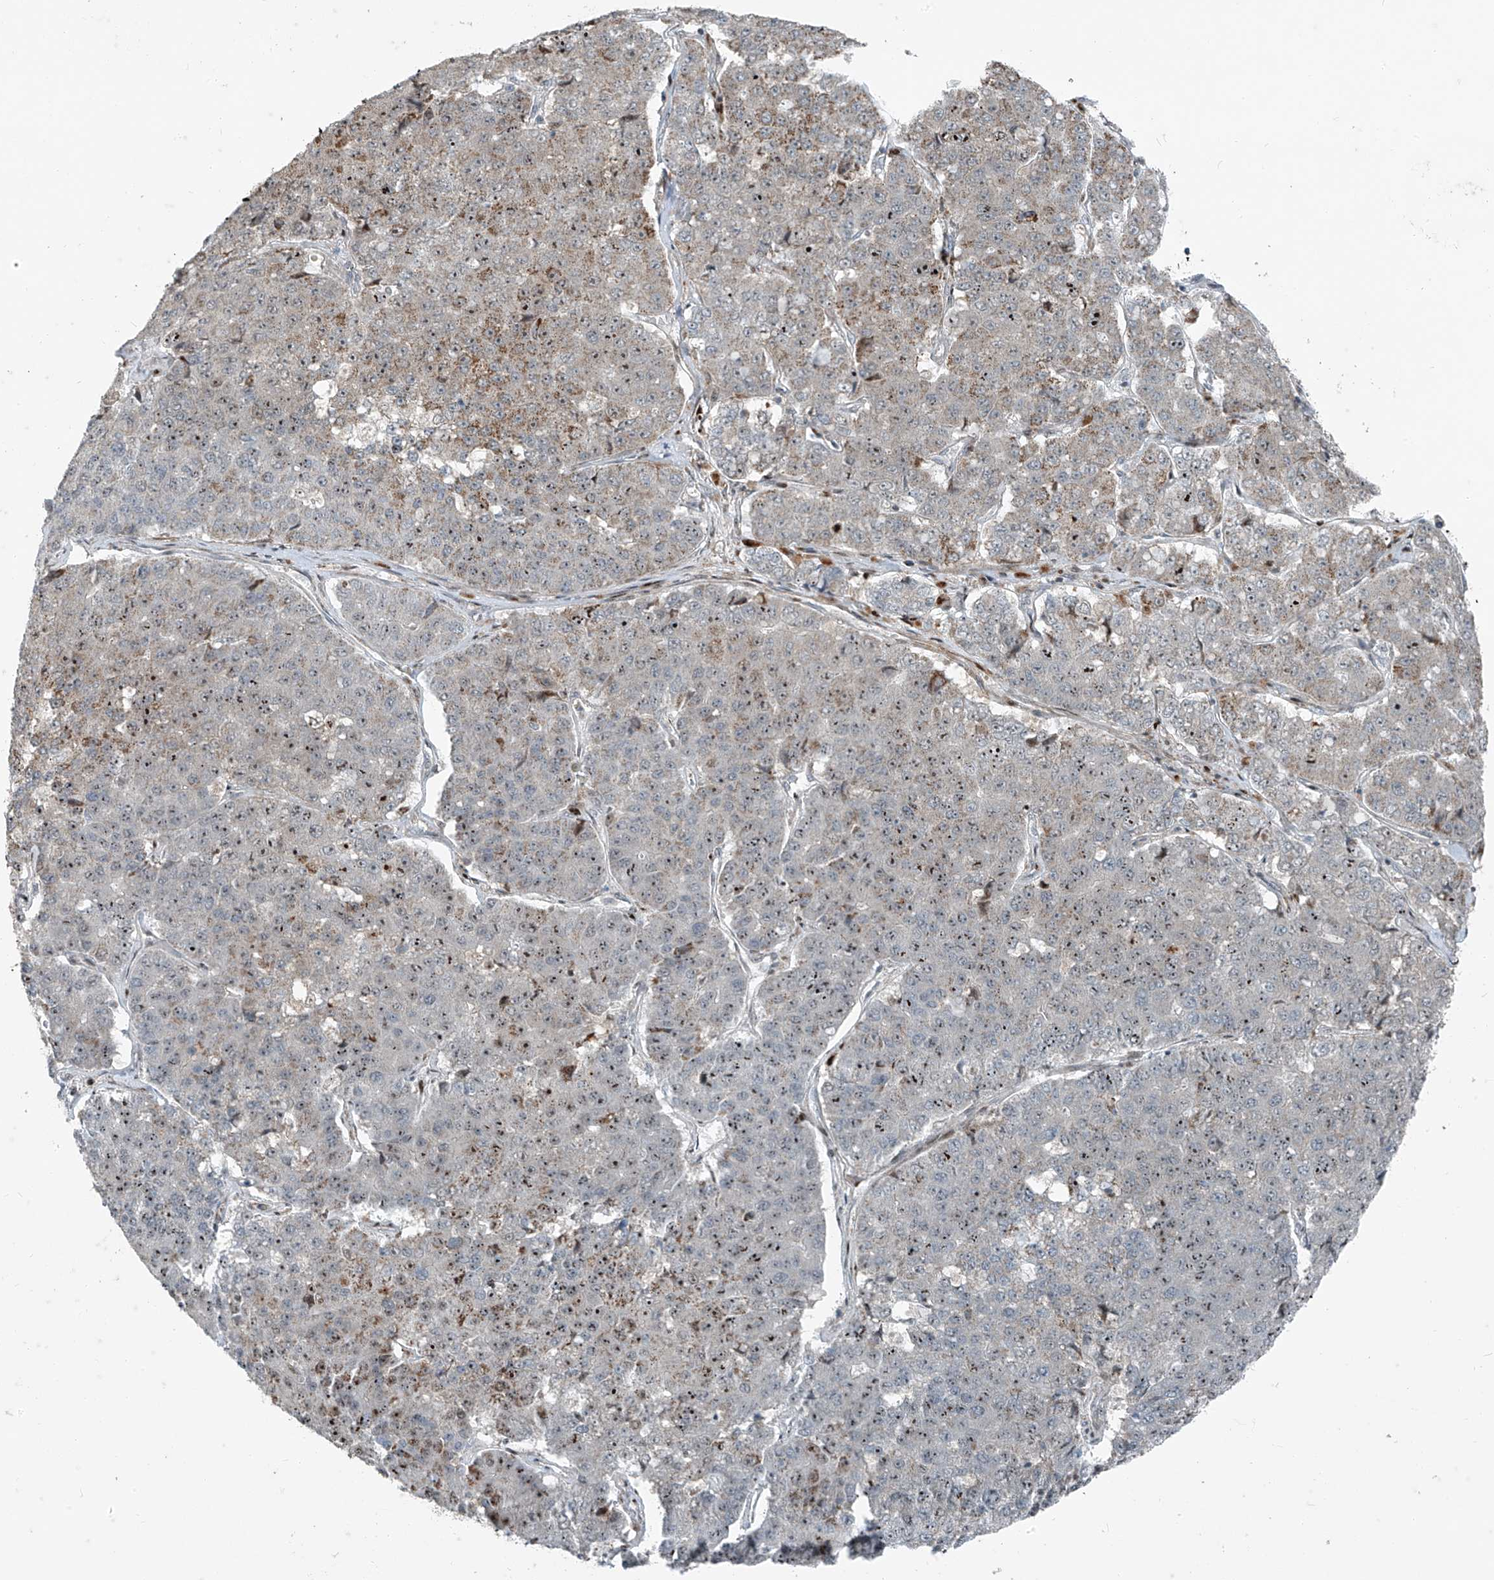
{"staining": {"intensity": "moderate", "quantity": "25%-75%", "location": "nuclear"}, "tissue": "pancreatic cancer", "cell_type": "Tumor cells", "image_type": "cancer", "snomed": [{"axis": "morphology", "description": "Adenocarcinoma, NOS"}, {"axis": "topography", "description": "Pancreas"}], "caption": "The photomicrograph demonstrates a brown stain indicating the presence of a protein in the nuclear of tumor cells in pancreatic cancer (adenocarcinoma).", "gene": "PPCS", "patient": {"sex": "male", "age": 50}}